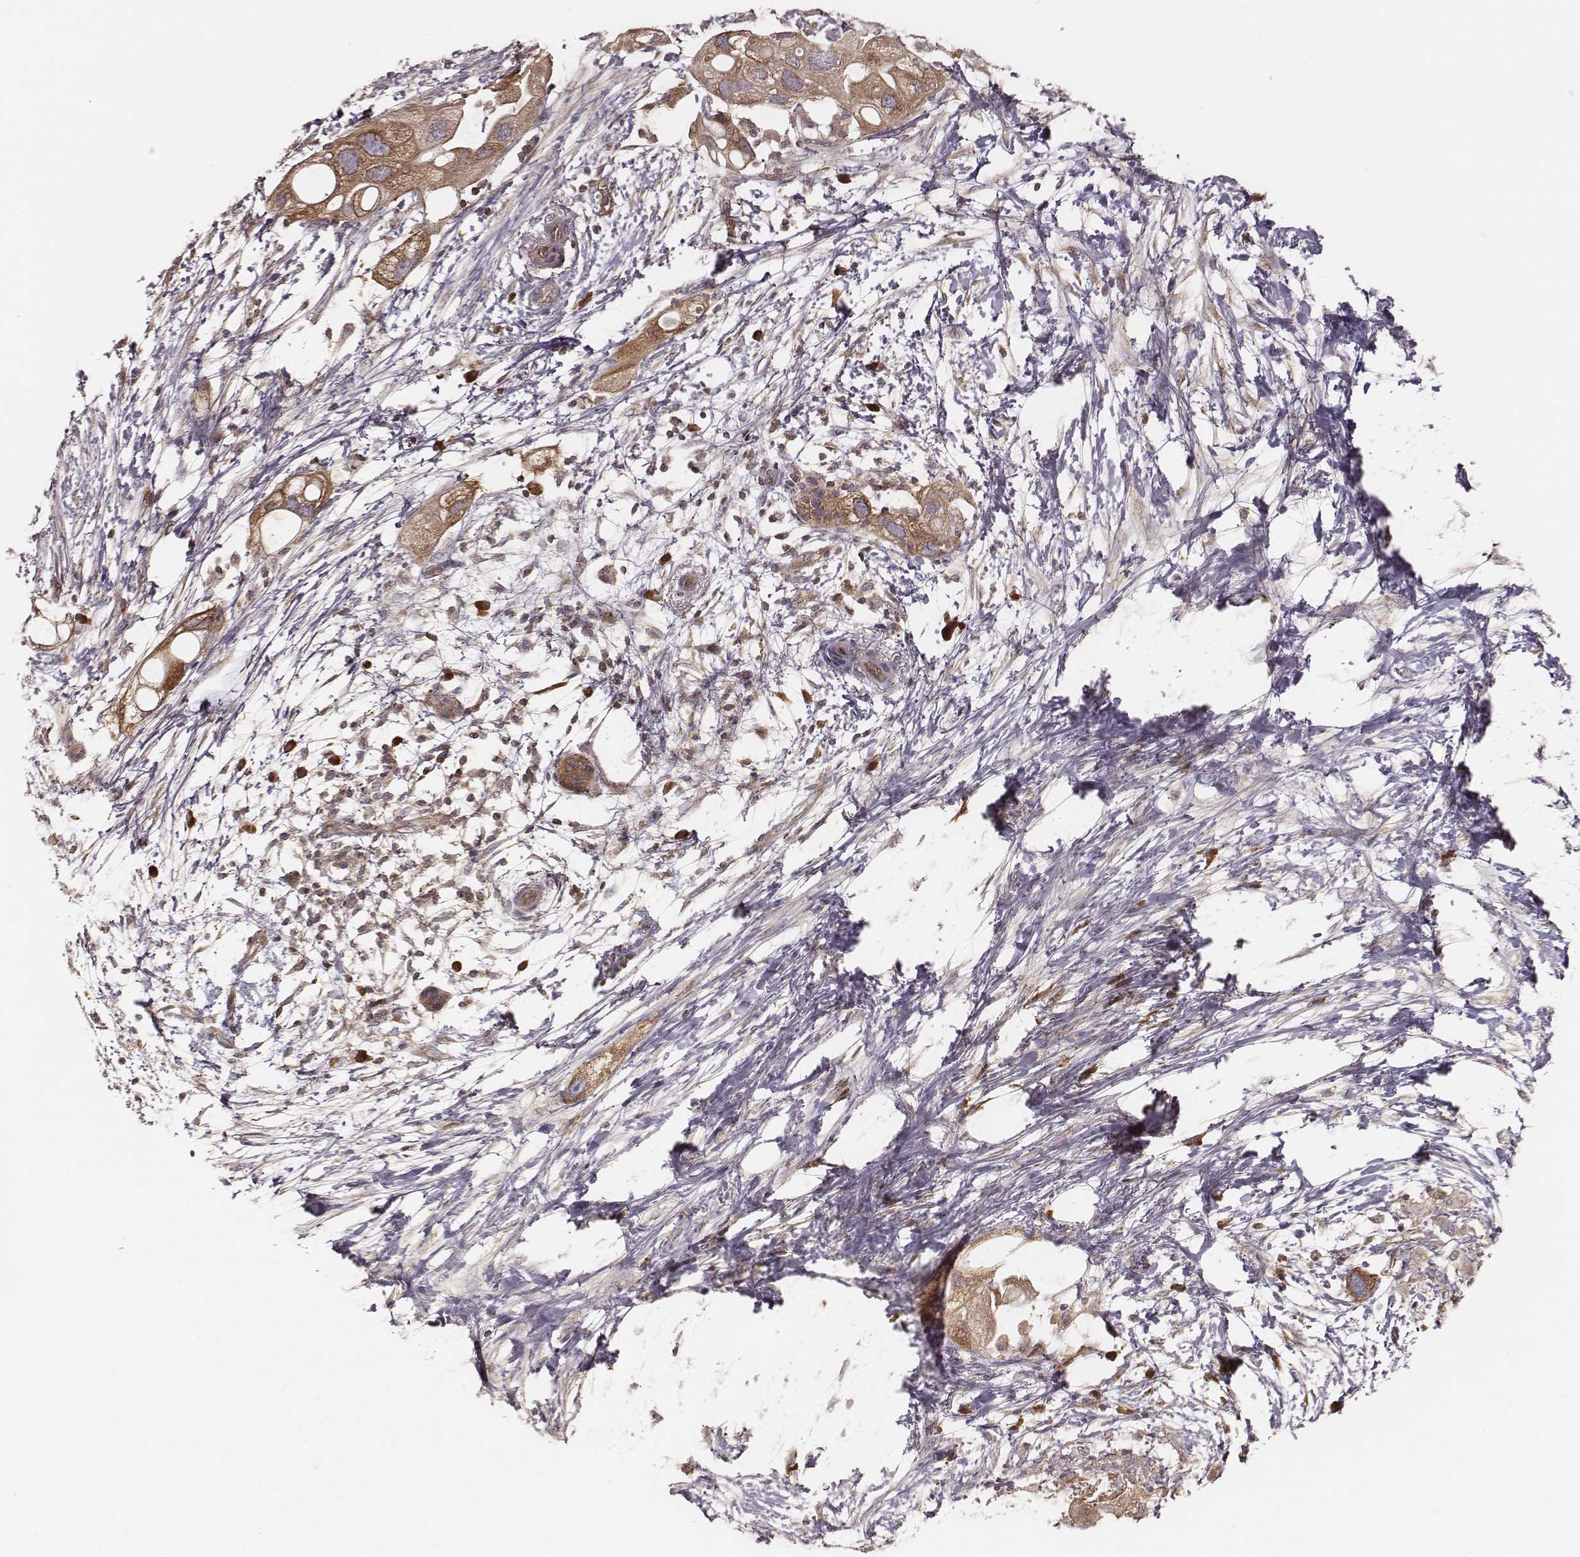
{"staining": {"intensity": "moderate", "quantity": ">75%", "location": "cytoplasmic/membranous"}, "tissue": "pancreatic cancer", "cell_type": "Tumor cells", "image_type": "cancer", "snomed": [{"axis": "morphology", "description": "Adenocarcinoma, NOS"}, {"axis": "topography", "description": "Pancreas"}], "caption": "Pancreatic cancer was stained to show a protein in brown. There is medium levels of moderate cytoplasmic/membranous positivity in approximately >75% of tumor cells.", "gene": "CARS1", "patient": {"sex": "female", "age": 72}}